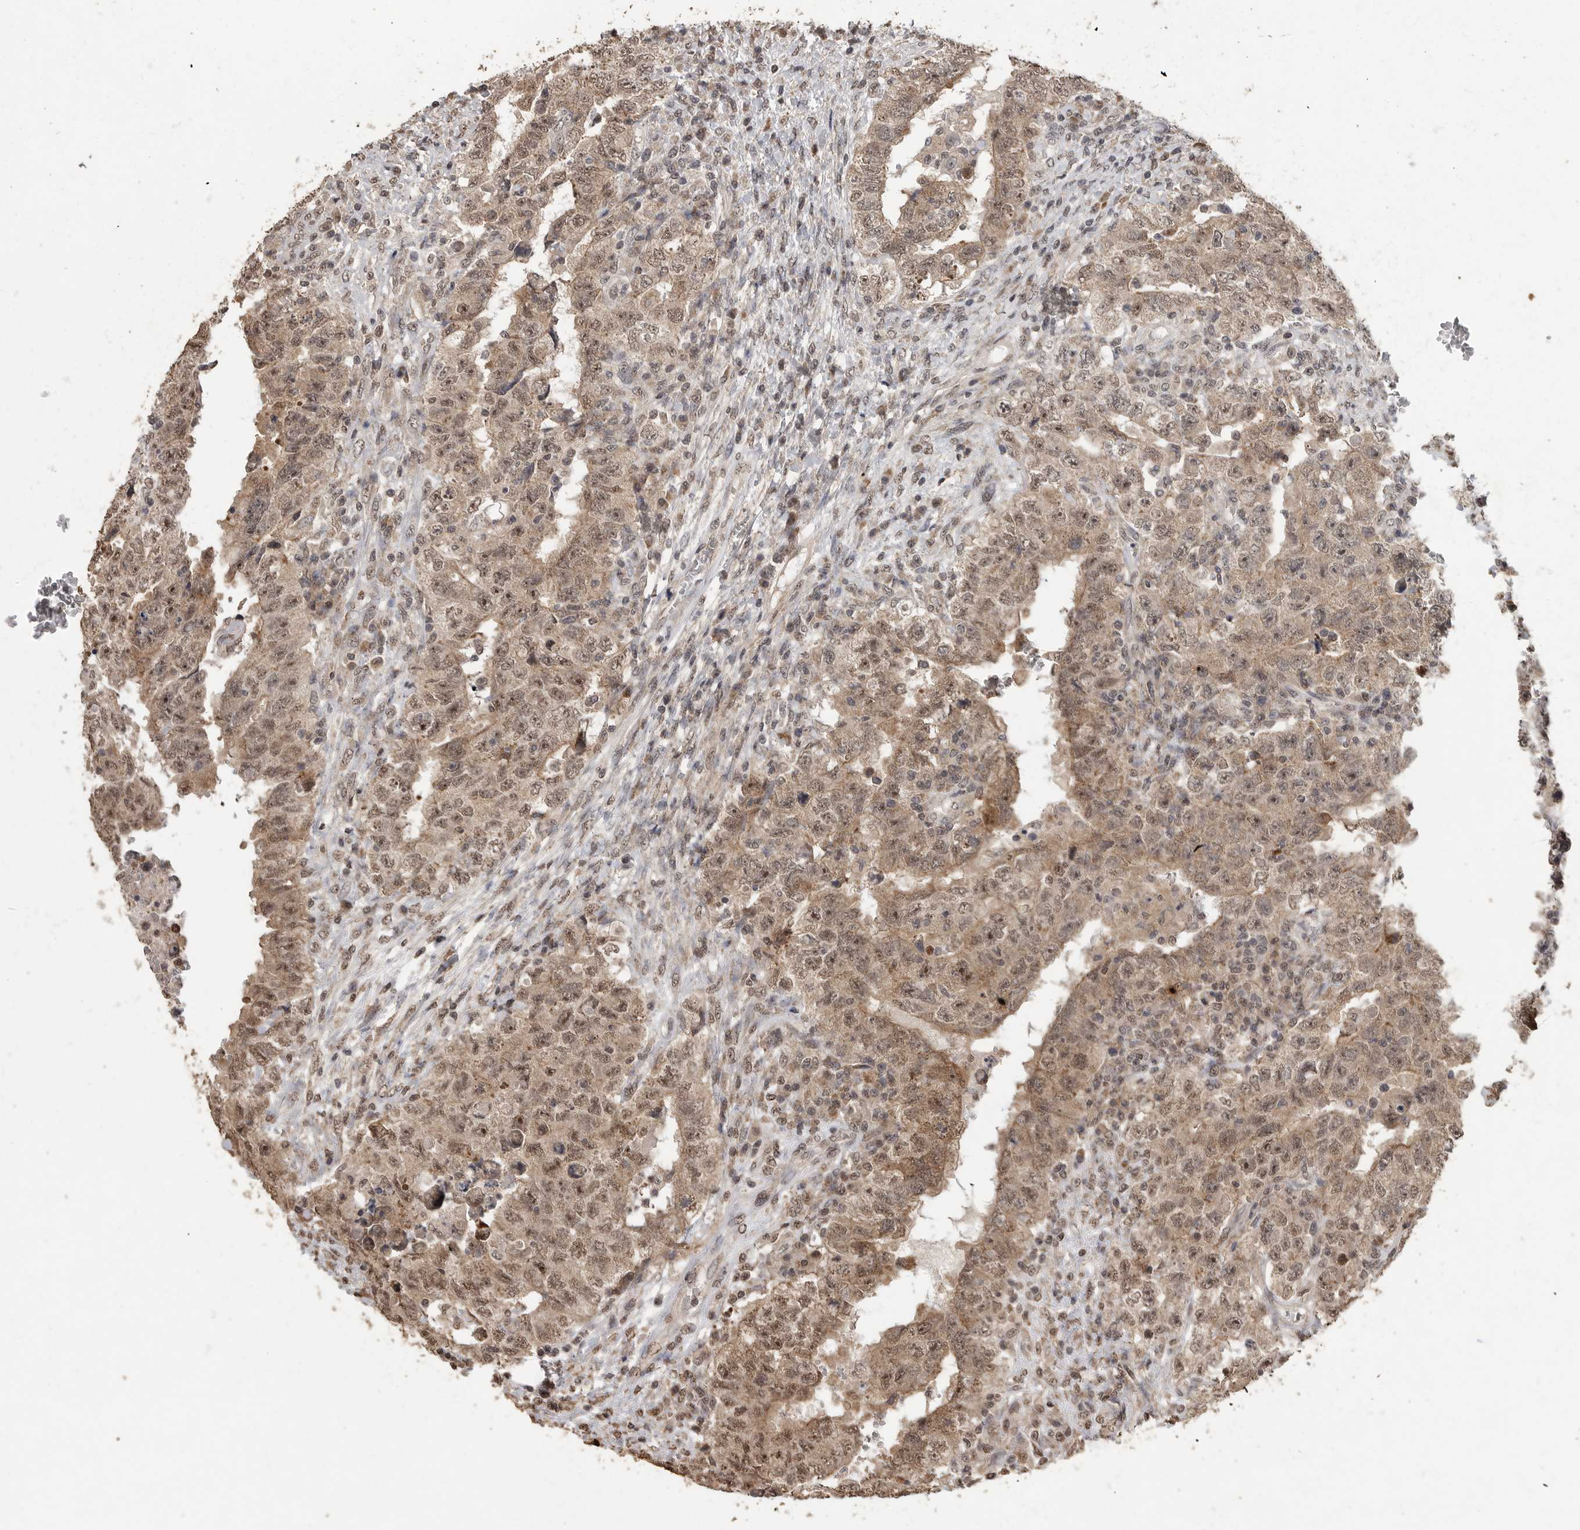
{"staining": {"intensity": "moderate", "quantity": ">75%", "location": "cytoplasmic/membranous,nuclear"}, "tissue": "testis cancer", "cell_type": "Tumor cells", "image_type": "cancer", "snomed": [{"axis": "morphology", "description": "Carcinoma, Embryonal, NOS"}, {"axis": "topography", "description": "Testis"}], "caption": "Protein staining exhibits moderate cytoplasmic/membranous and nuclear staining in about >75% of tumor cells in testis embryonal carcinoma. (DAB (3,3'-diaminobenzidine) IHC, brown staining for protein, blue staining for nuclei).", "gene": "MAFG", "patient": {"sex": "male", "age": 26}}